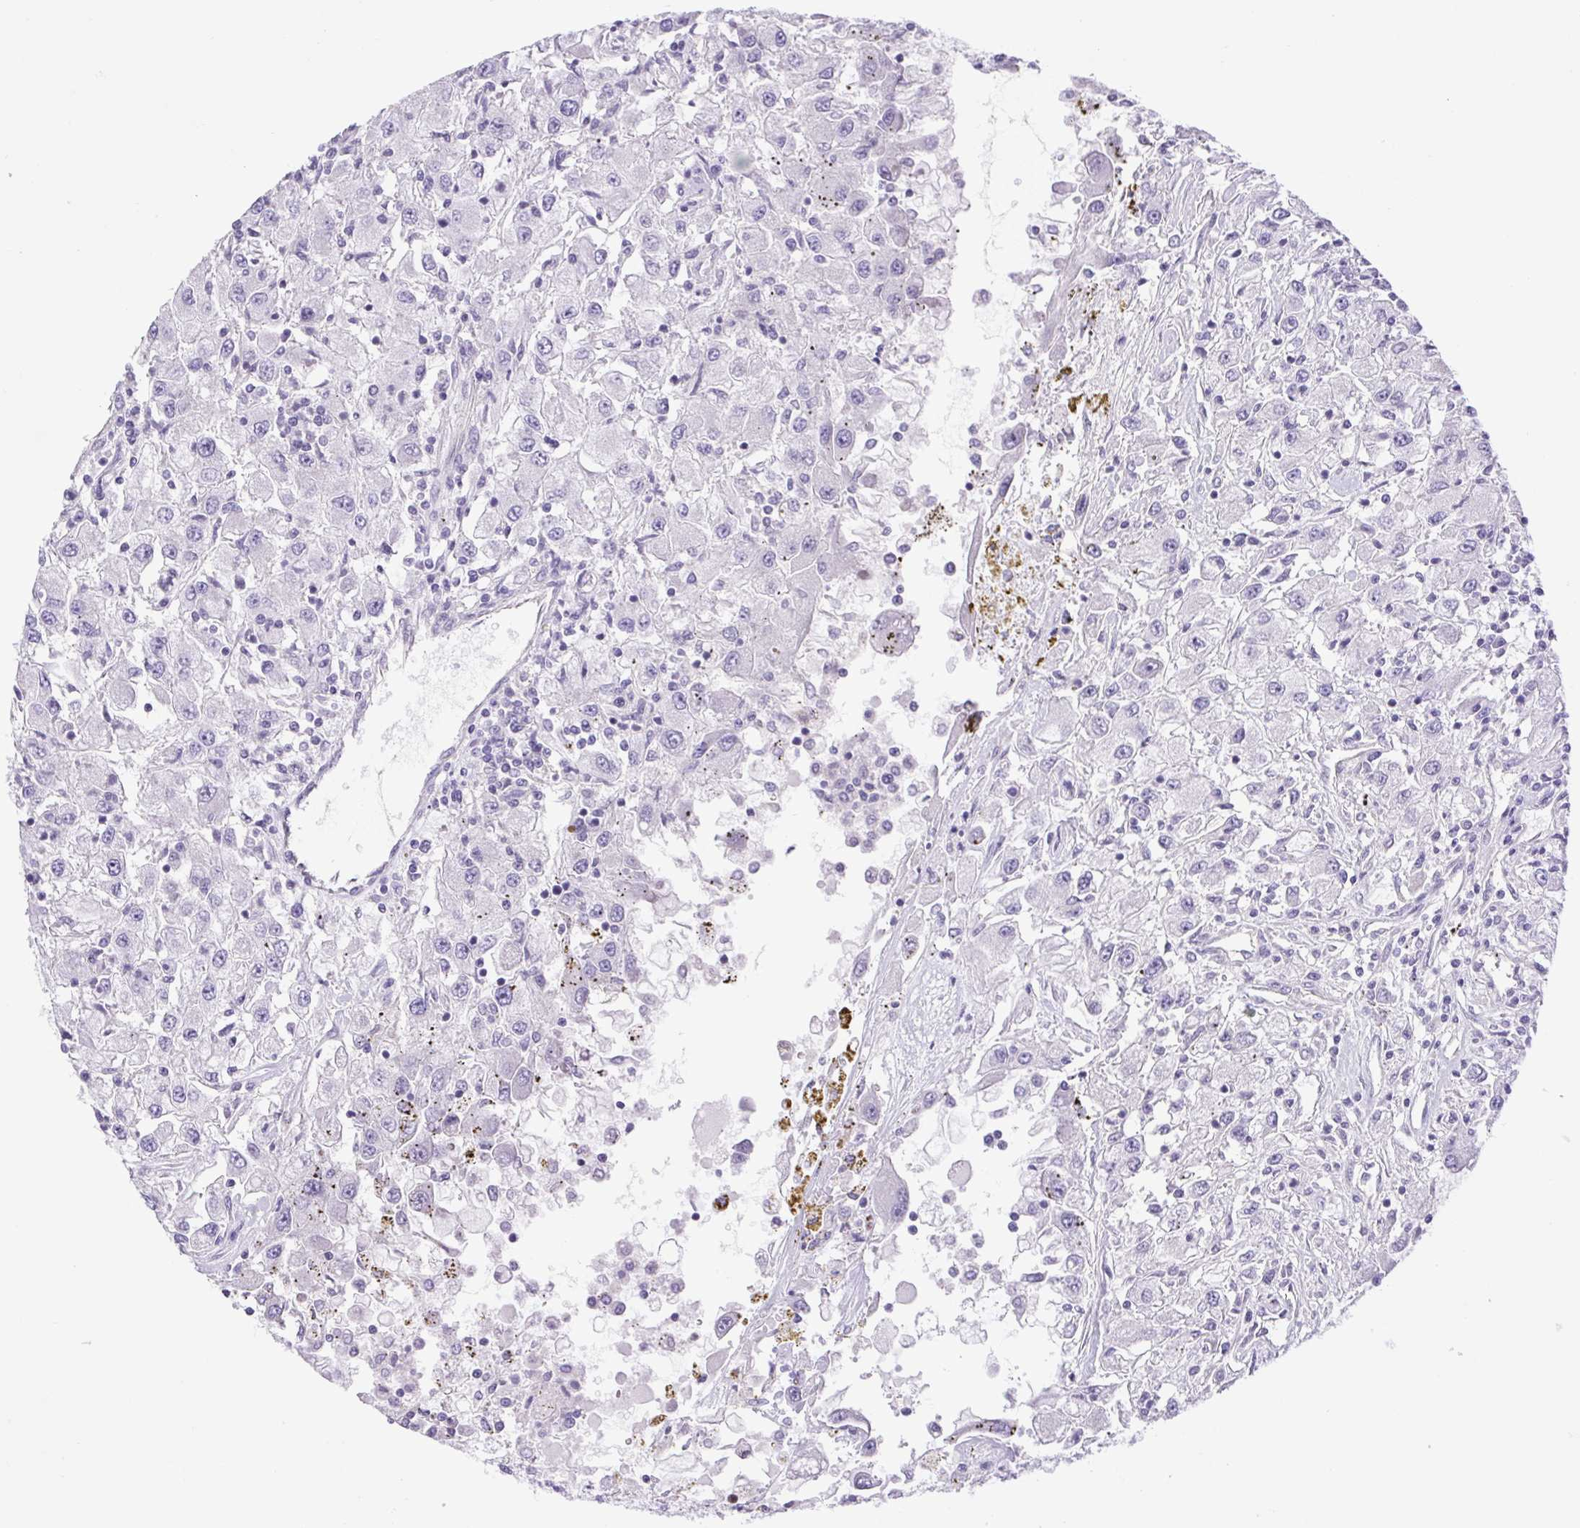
{"staining": {"intensity": "negative", "quantity": "none", "location": "none"}, "tissue": "renal cancer", "cell_type": "Tumor cells", "image_type": "cancer", "snomed": [{"axis": "morphology", "description": "Adenocarcinoma, NOS"}, {"axis": "topography", "description": "Kidney"}], "caption": "The image demonstrates no staining of tumor cells in renal adenocarcinoma.", "gene": "FAM177B", "patient": {"sex": "female", "age": 67}}